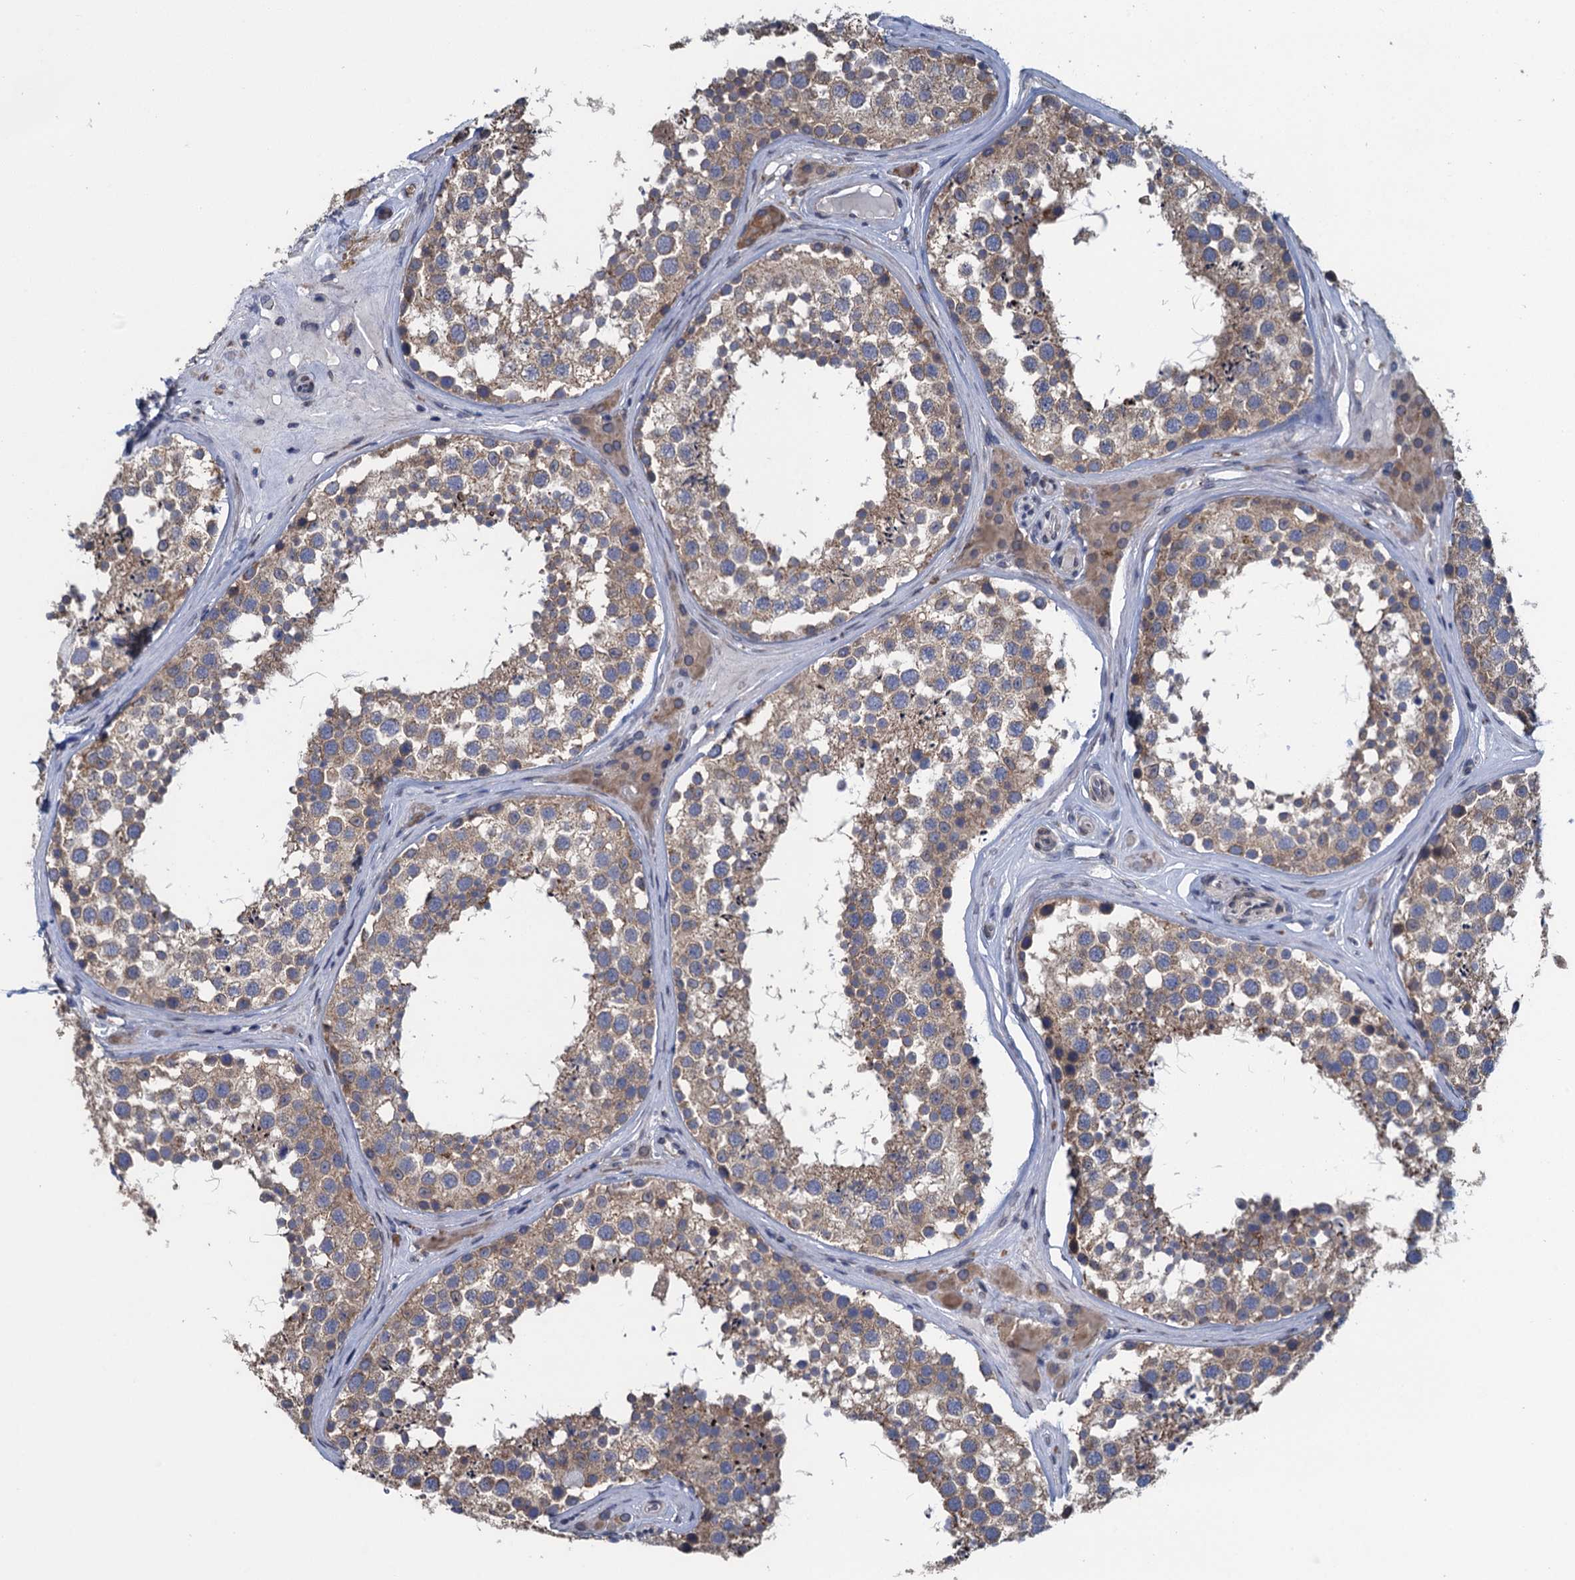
{"staining": {"intensity": "moderate", "quantity": ">75%", "location": "cytoplasmic/membranous"}, "tissue": "testis", "cell_type": "Cells in seminiferous ducts", "image_type": "normal", "snomed": [{"axis": "morphology", "description": "Normal tissue, NOS"}, {"axis": "topography", "description": "Testis"}], "caption": "Immunohistochemical staining of unremarkable testis shows moderate cytoplasmic/membranous protein staining in approximately >75% of cells in seminiferous ducts.", "gene": "CTU2", "patient": {"sex": "male", "age": 46}}